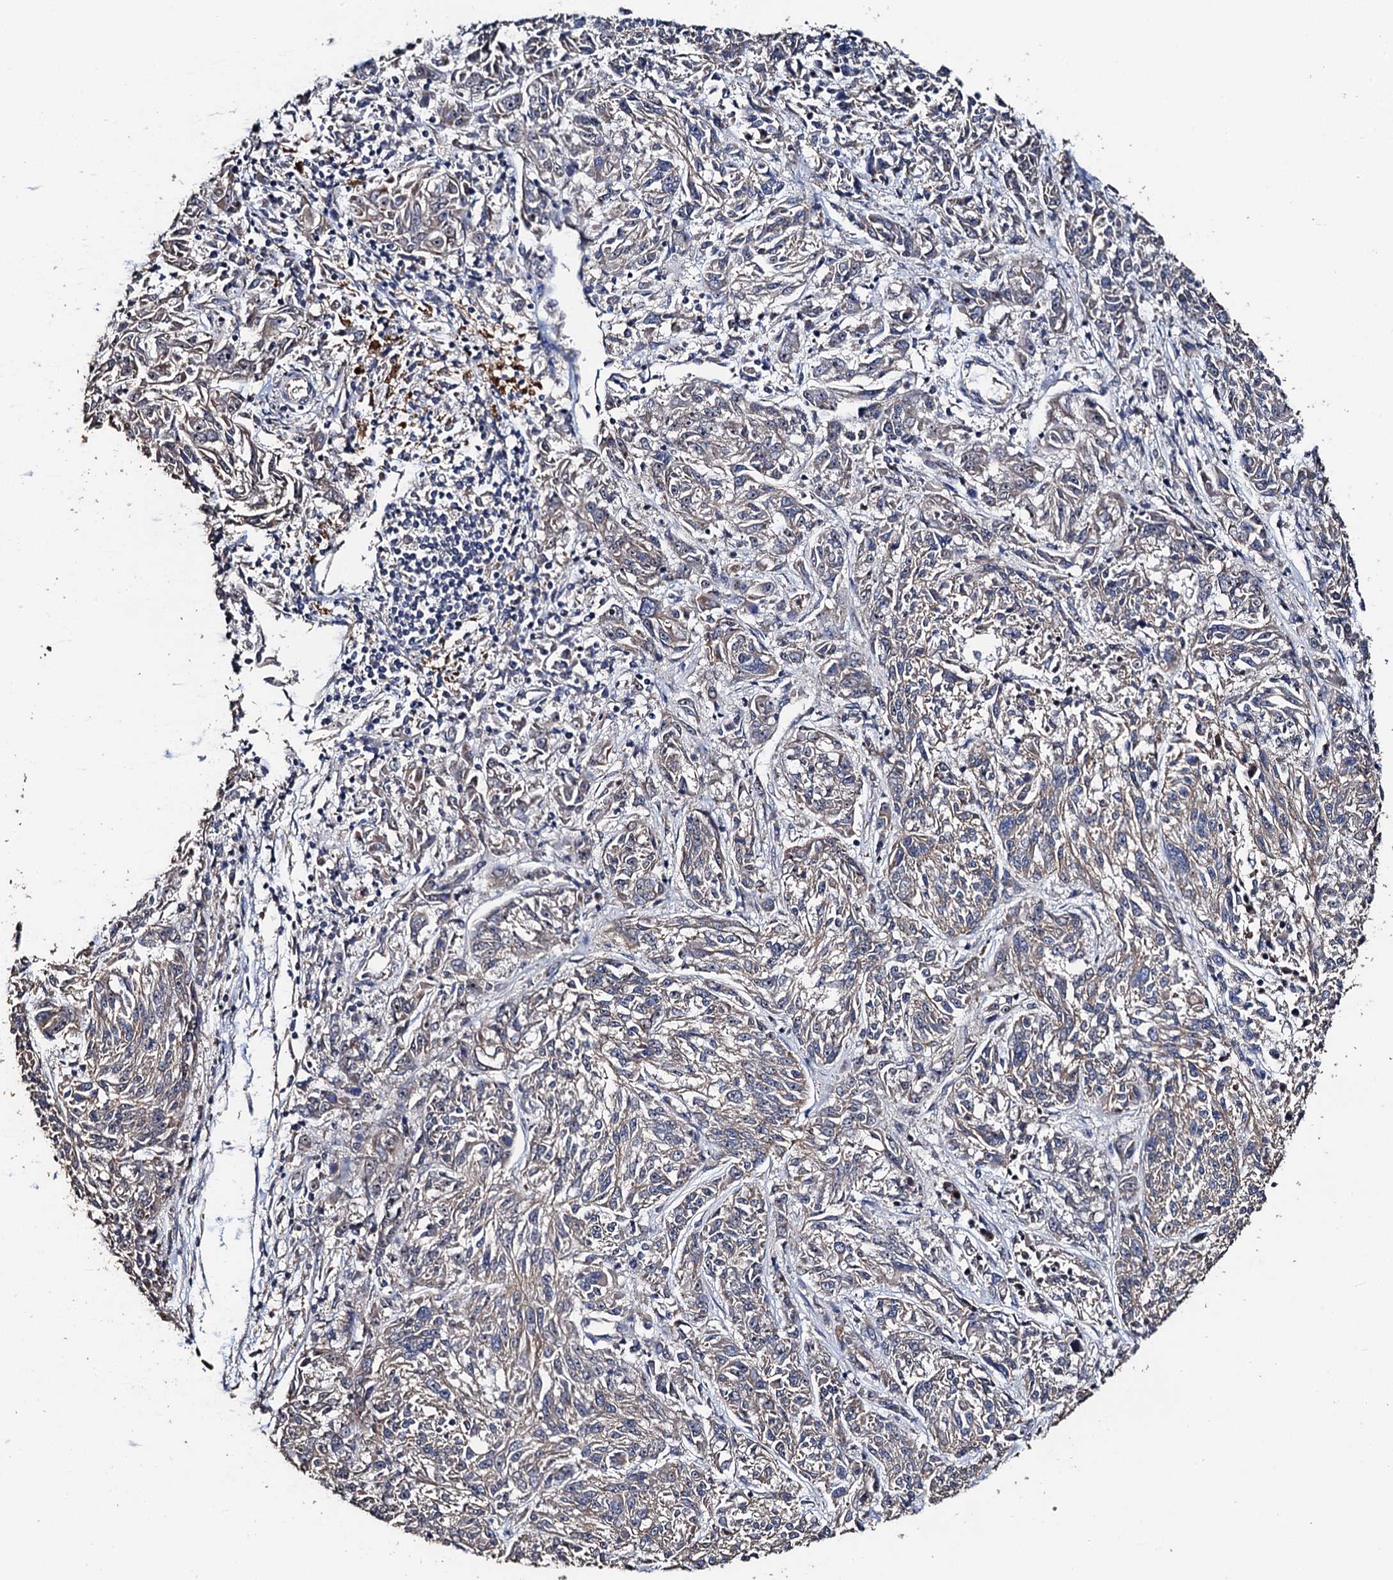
{"staining": {"intensity": "weak", "quantity": "25%-75%", "location": "cytoplasmic/membranous"}, "tissue": "melanoma", "cell_type": "Tumor cells", "image_type": "cancer", "snomed": [{"axis": "morphology", "description": "Malignant melanoma, NOS"}, {"axis": "topography", "description": "Skin"}], "caption": "A low amount of weak cytoplasmic/membranous expression is present in approximately 25%-75% of tumor cells in malignant melanoma tissue.", "gene": "PPTC7", "patient": {"sex": "male", "age": 53}}